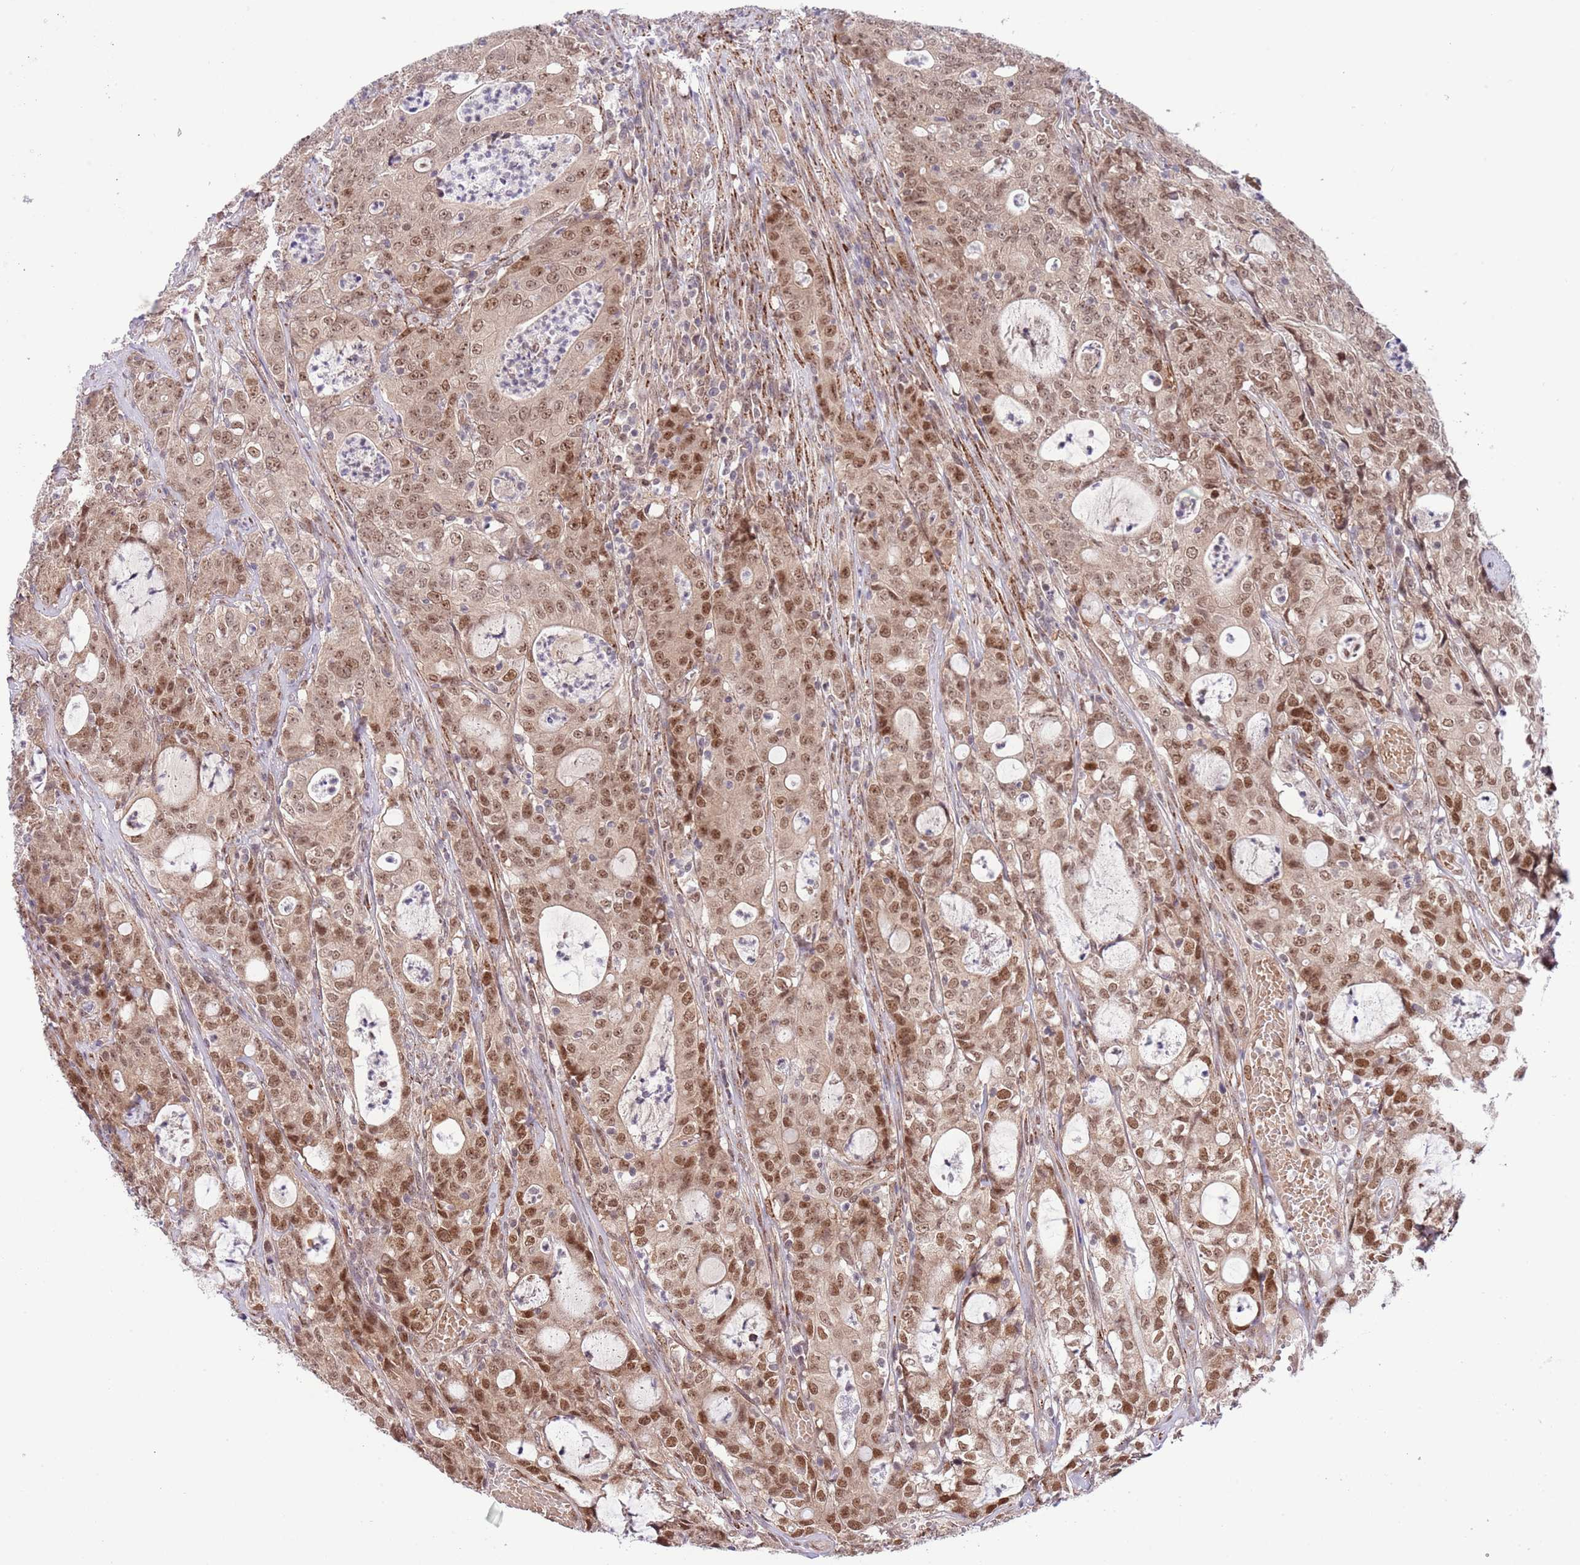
{"staining": {"intensity": "moderate", "quantity": ">75%", "location": "nuclear"}, "tissue": "colorectal cancer", "cell_type": "Tumor cells", "image_type": "cancer", "snomed": [{"axis": "morphology", "description": "Adenocarcinoma, NOS"}, {"axis": "topography", "description": "Colon"}], "caption": "About >75% of tumor cells in human colorectal adenocarcinoma exhibit moderate nuclear protein staining as visualized by brown immunohistochemical staining.", "gene": "CHD1", "patient": {"sex": "male", "age": 83}}